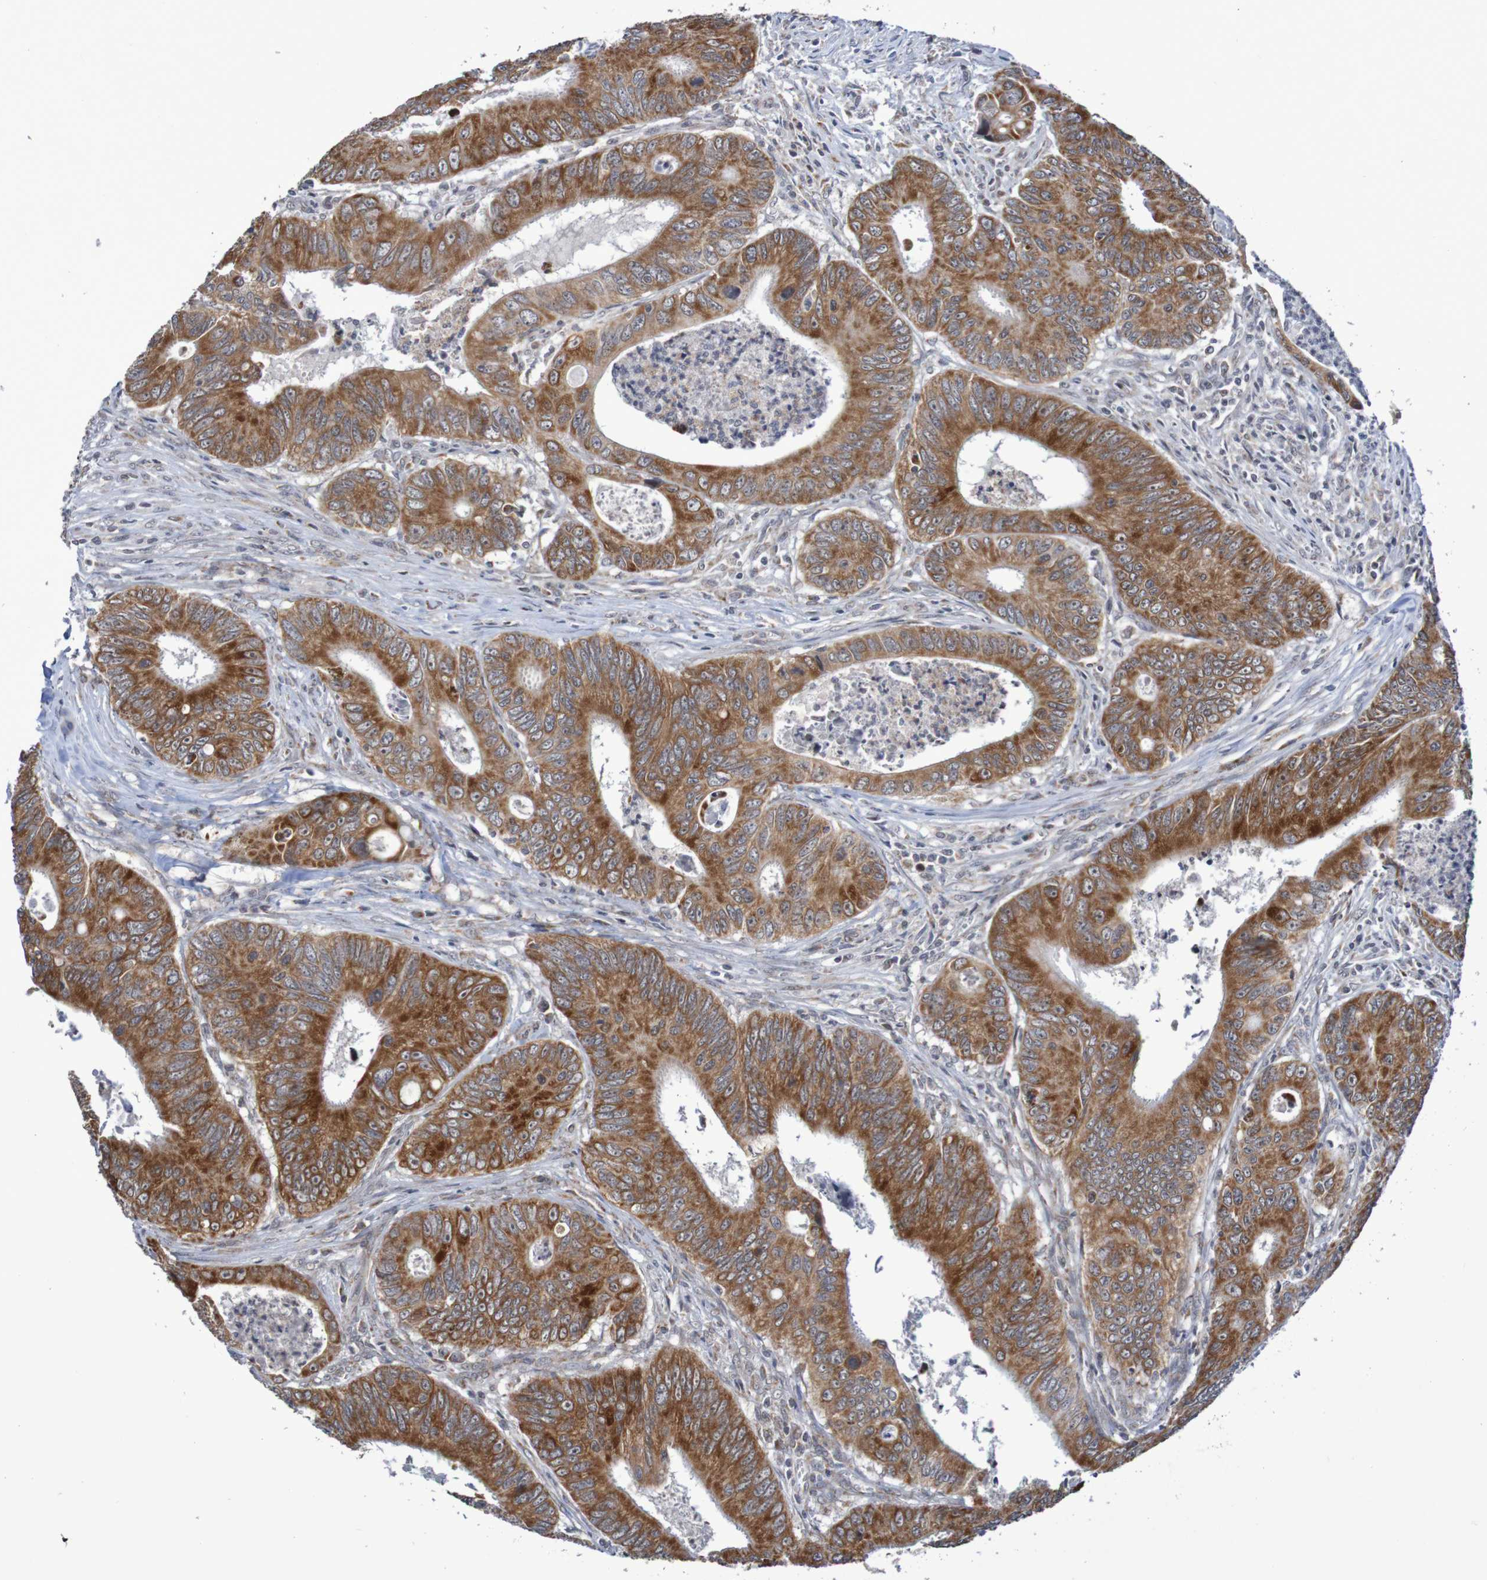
{"staining": {"intensity": "strong", "quantity": ">75%", "location": "cytoplasmic/membranous"}, "tissue": "colorectal cancer", "cell_type": "Tumor cells", "image_type": "cancer", "snomed": [{"axis": "morphology", "description": "Inflammation, NOS"}, {"axis": "morphology", "description": "Adenocarcinoma, NOS"}, {"axis": "topography", "description": "Colon"}], "caption": "The micrograph demonstrates a brown stain indicating the presence of a protein in the cytoplasmic/membranous of tumor cells in colorectal cancer (adenocarcinoma).", "gene": "DVL1", "patient": {"sex": "male", "age": 72}}